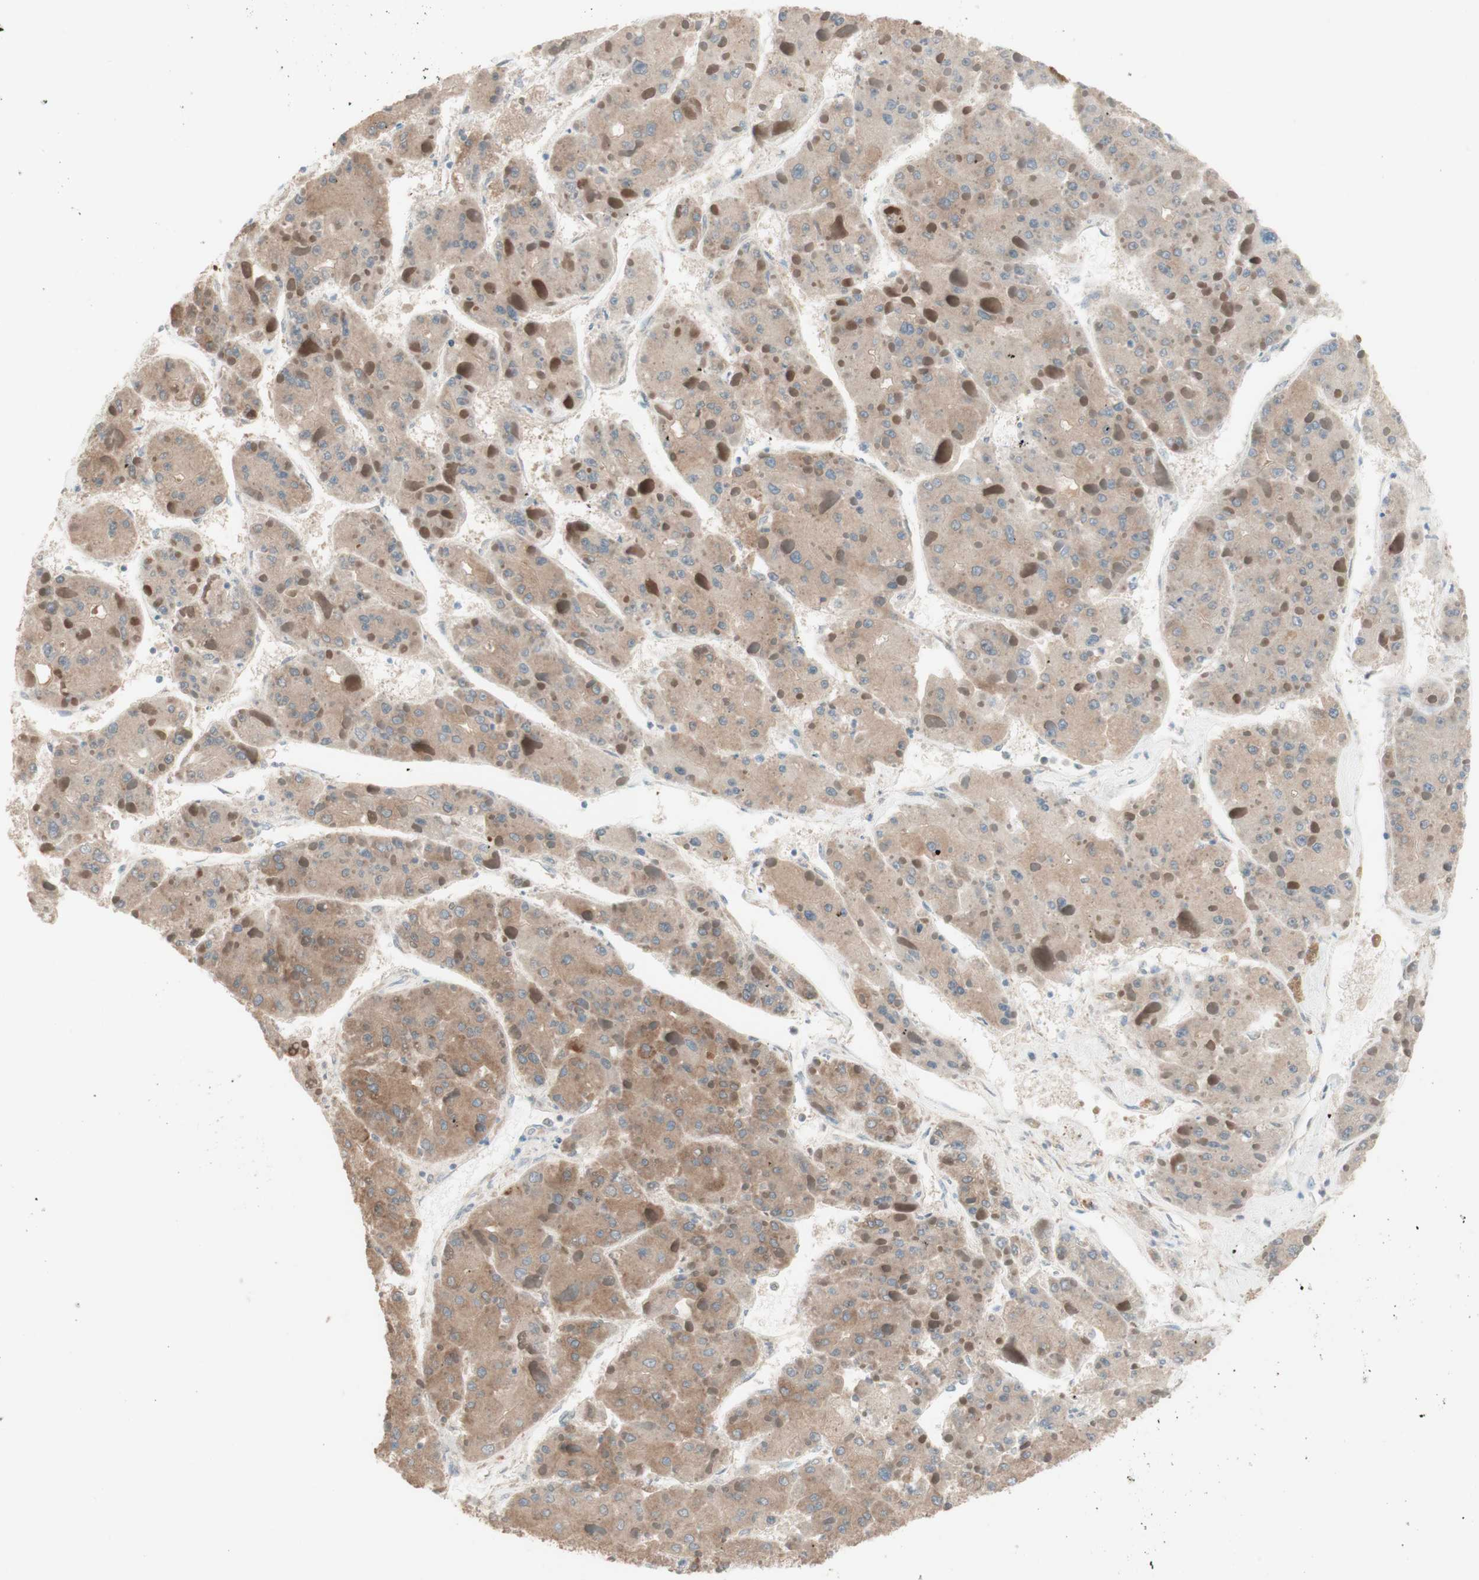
{"staining": {"intensity": "weak", "quantity": ">75%", "location": "cytoplasmic/membranous"}, "tissue": "liver cancer", "cell_type": "Tumor cells", "image_type": "cancer", "snomed": [{"axis": "morphology", "description": "Carcinoma, Hepatocellular, NOS"}, {"axis": "topography", "description": "Liver"}], "caption": "The image demonstrates immunohistochemical staining of liver hepatocellular carcinoma. There is weak cytoplasmic/membranous expression is seen in about >75% of tumor cells.", "gene": "COMT", "patient": {"sex": "female", "age": 73}}